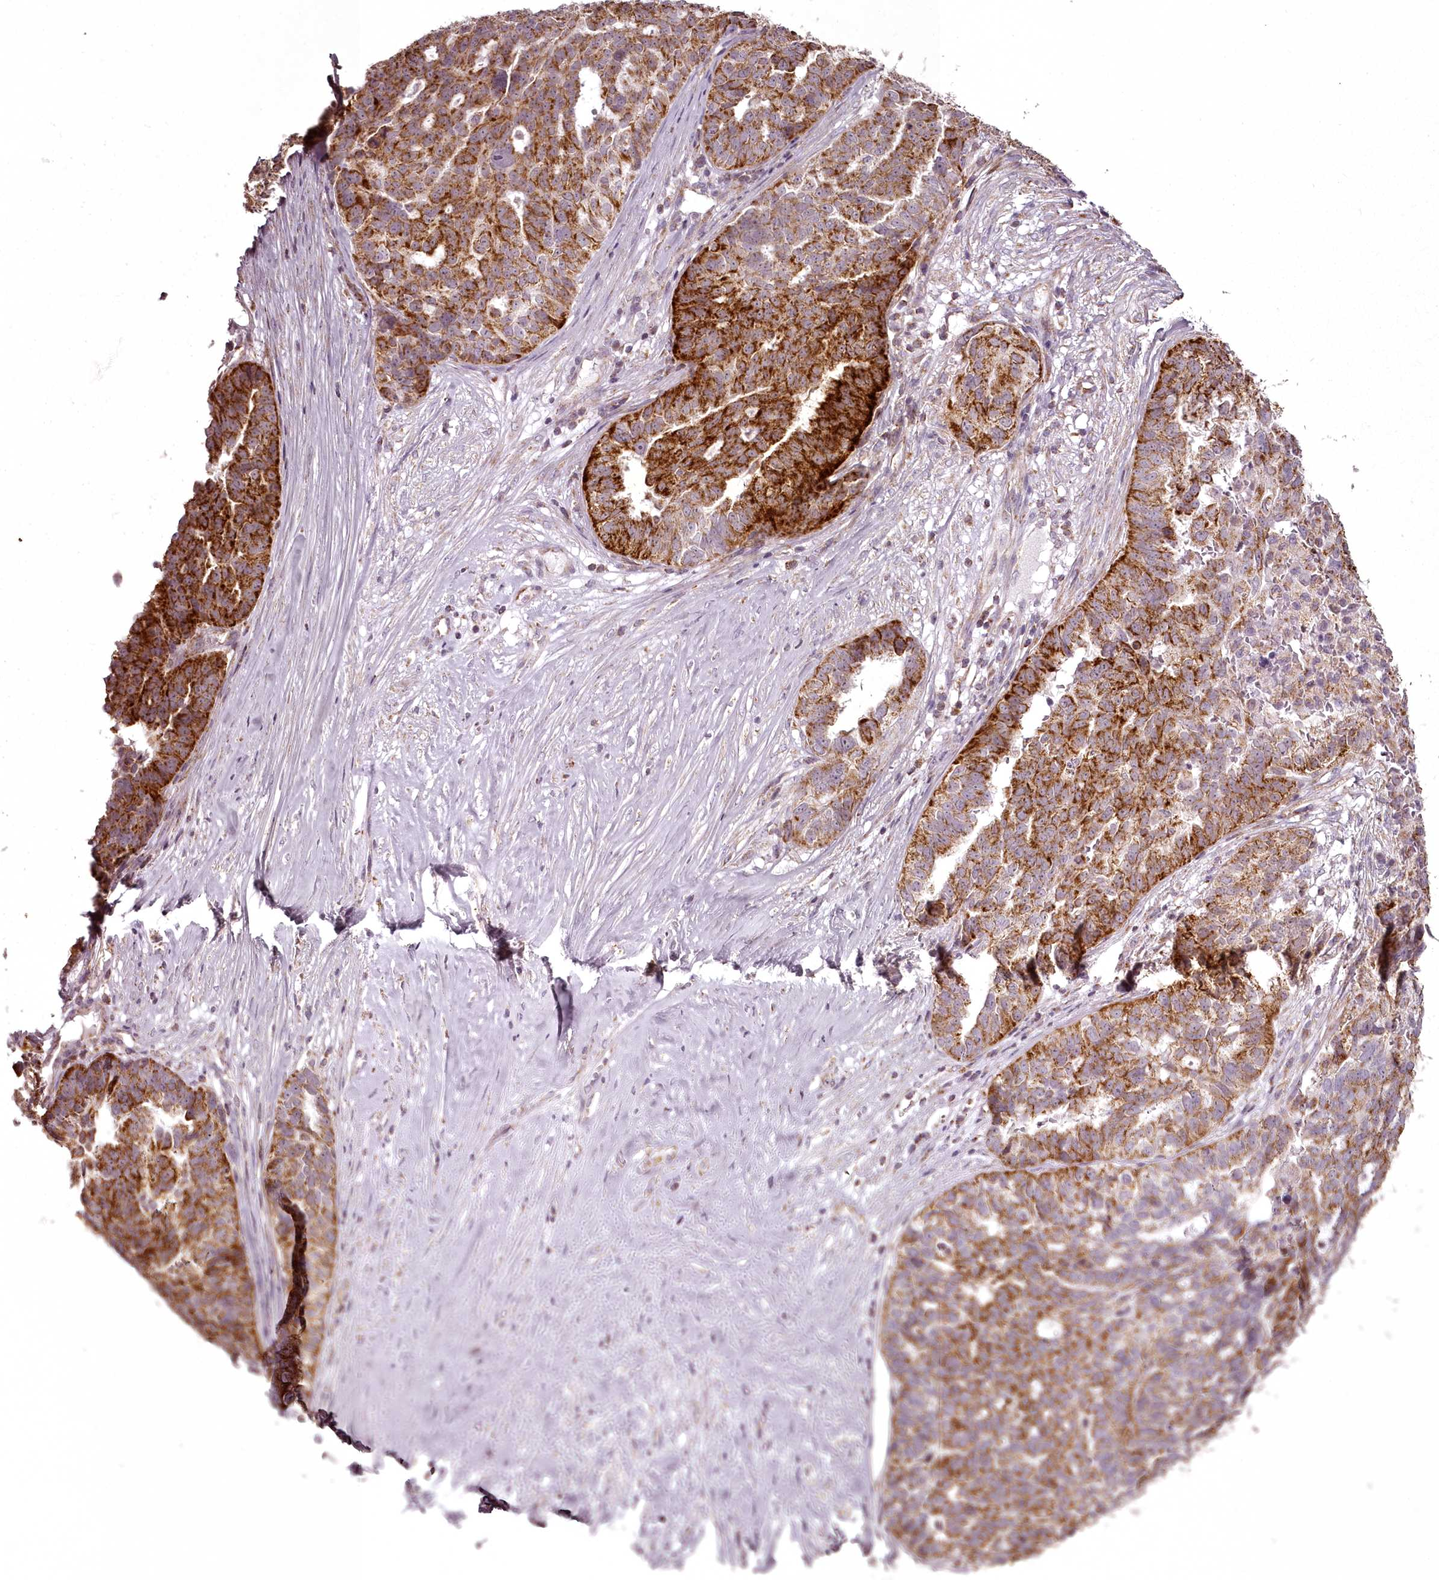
{"staining": {"intensity": "strong", "quantity": ">75%", "location": "cytoplasmic/membranous"}, "tissue": "ovarian cancer", "cell_type": "Tumor cells", "image_type": "cancer", "snomed": [{"axis": "morphology", "description": "Cystadenocarcinoma, serous, NOS"}, {"axis": "topography", "description": "Ovary"}], "caption": "Protein analysis of ovarian cancer tissue displays strong cytoplasmic/membranous staining in about >75% of tumor cells. (Stains: DAB in brown, nuclei in blue, Microscopy: brightfield microscopy at high magnification).", "gene": "CHCHD2", "patient": {"sex": "female", "age": 59}}